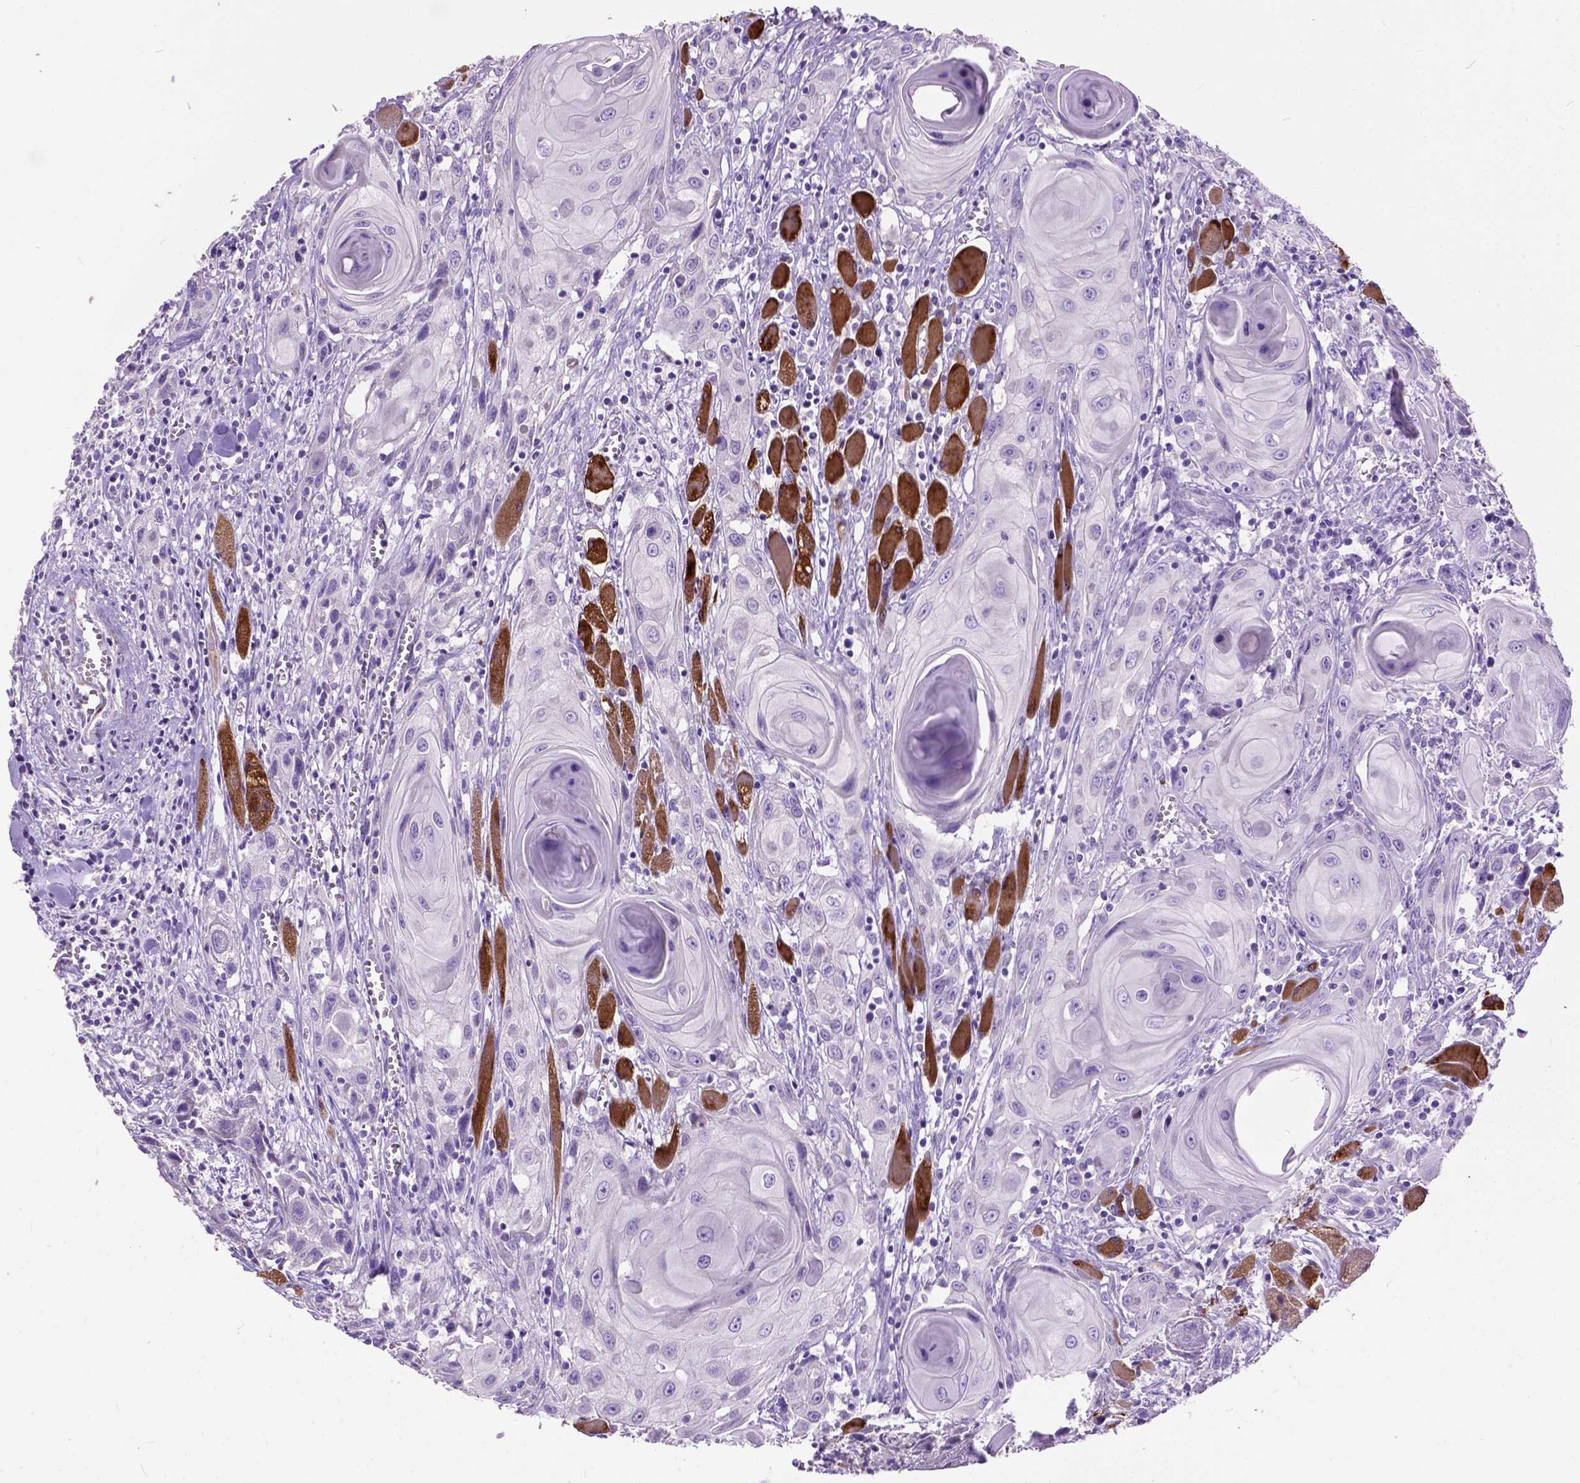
{"staining": {"intensity": "negative", "quantity": "none", "location": "none"}, "tissue": "head and neck cancer", "cell_type": "Tumor cells", "image_type": "cancer", "snomed": [{"axis": "morphology", "description": "Squamous cell carcinoma, NOS"}, {"axis": "topography", "description": "Head-Neck"}], "caption": "Photomicrograph shows no significant protein staining in tumor cells of squamous cell carcinoma (head and neck). Nuclei are stained in blue.", "gene": "MAPT", "patient": {"sex": "female", "age": 80}}